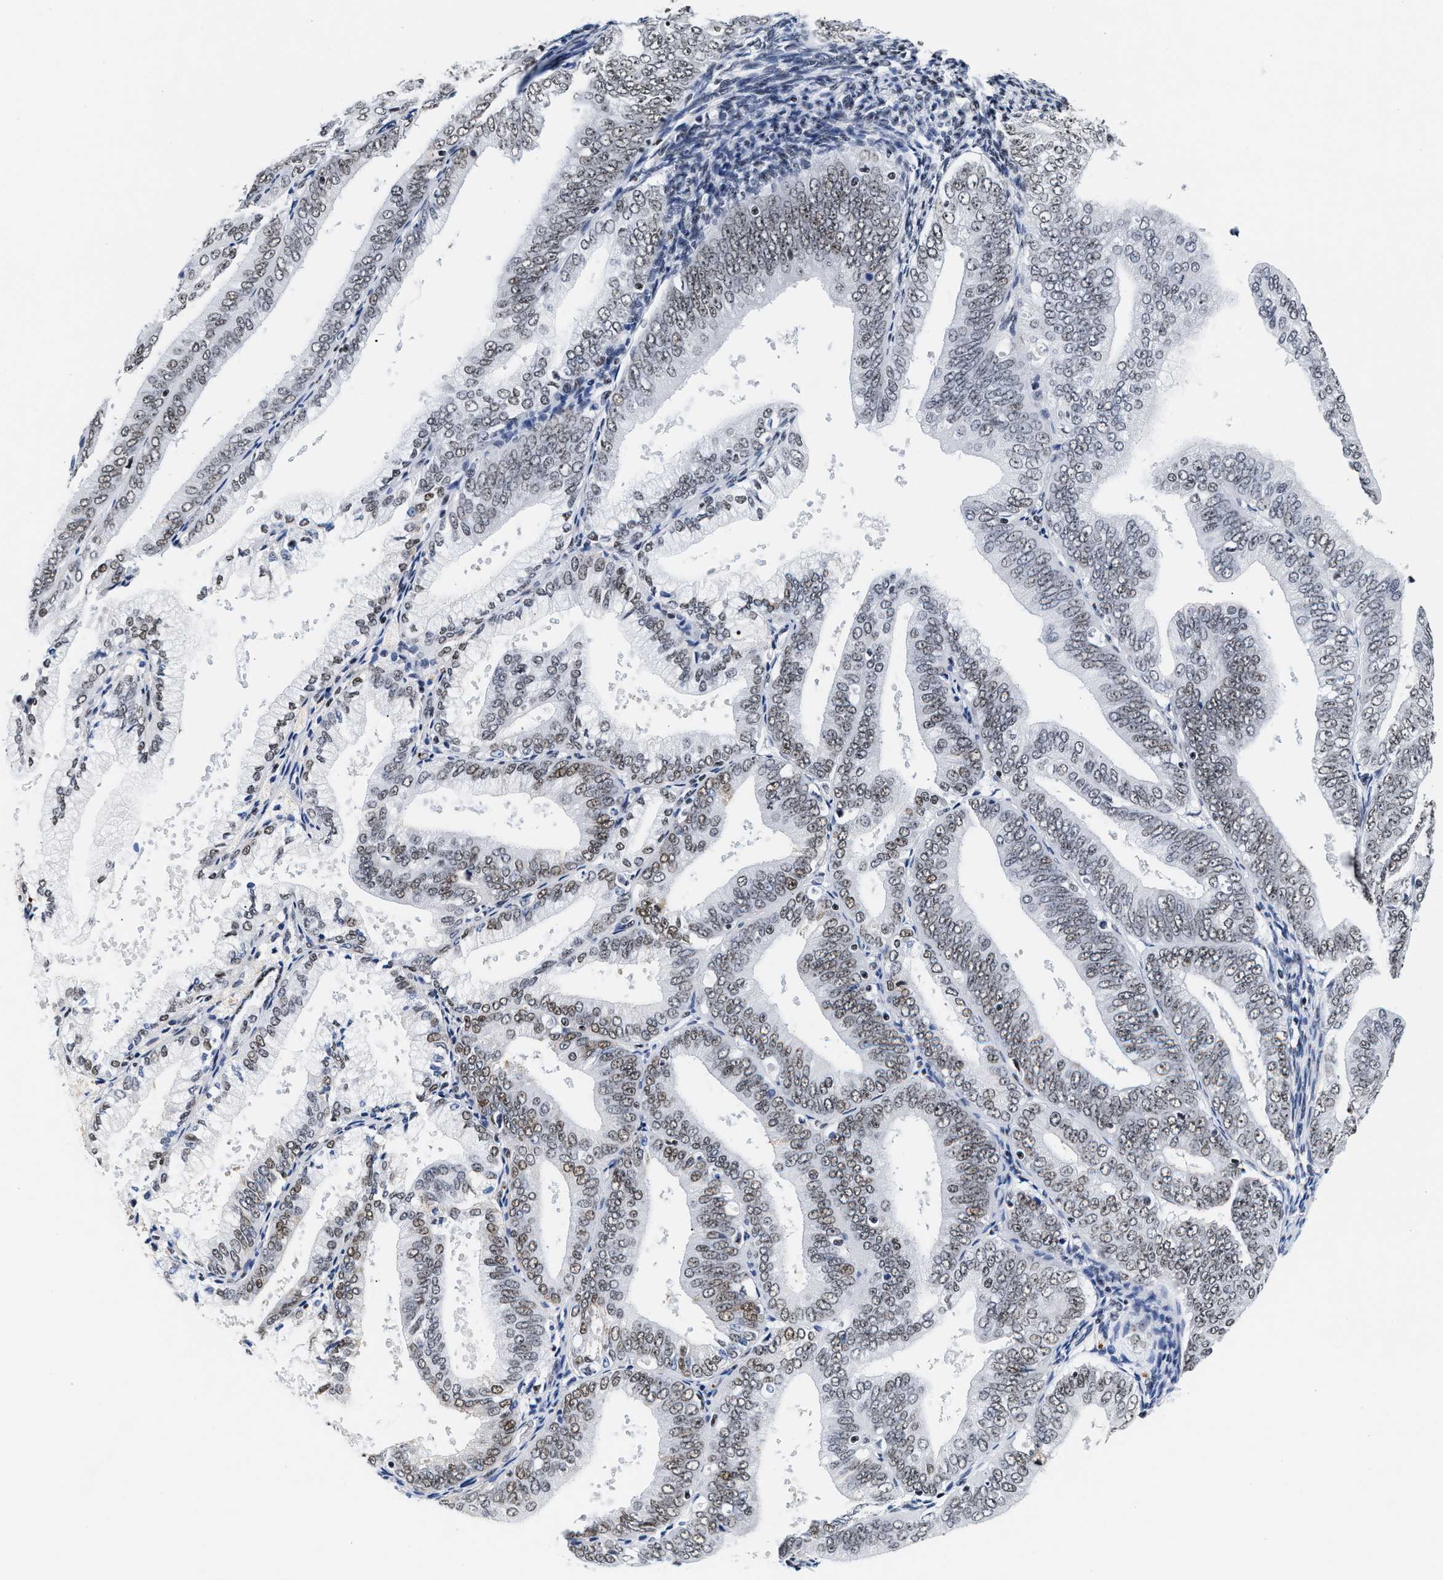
{"staining": {"intensity": "weak", "quantity": "25%-75%", "location": "nuclear"}, "tissue": "endometrial cancer", "cell_type": "Tumor cells", "image_type": "cancer", "snomed": [{"axis": "morphology", "description": "Adenocarcinoma, NOS"}, {"axis": "topography", "description": "Endometrium"}], "caption": "IHC histopathology image of neoplastic tissue: human endometrial cancer (adenocarcinoma) stained using immunohistochemistry reveals low levels of weak protein expression localized specifically in the nuclear of tumor cells, appearing as a nuclear brown color.", "gene": "RAD21", "patient": {"sex": "female", "age": 63}}